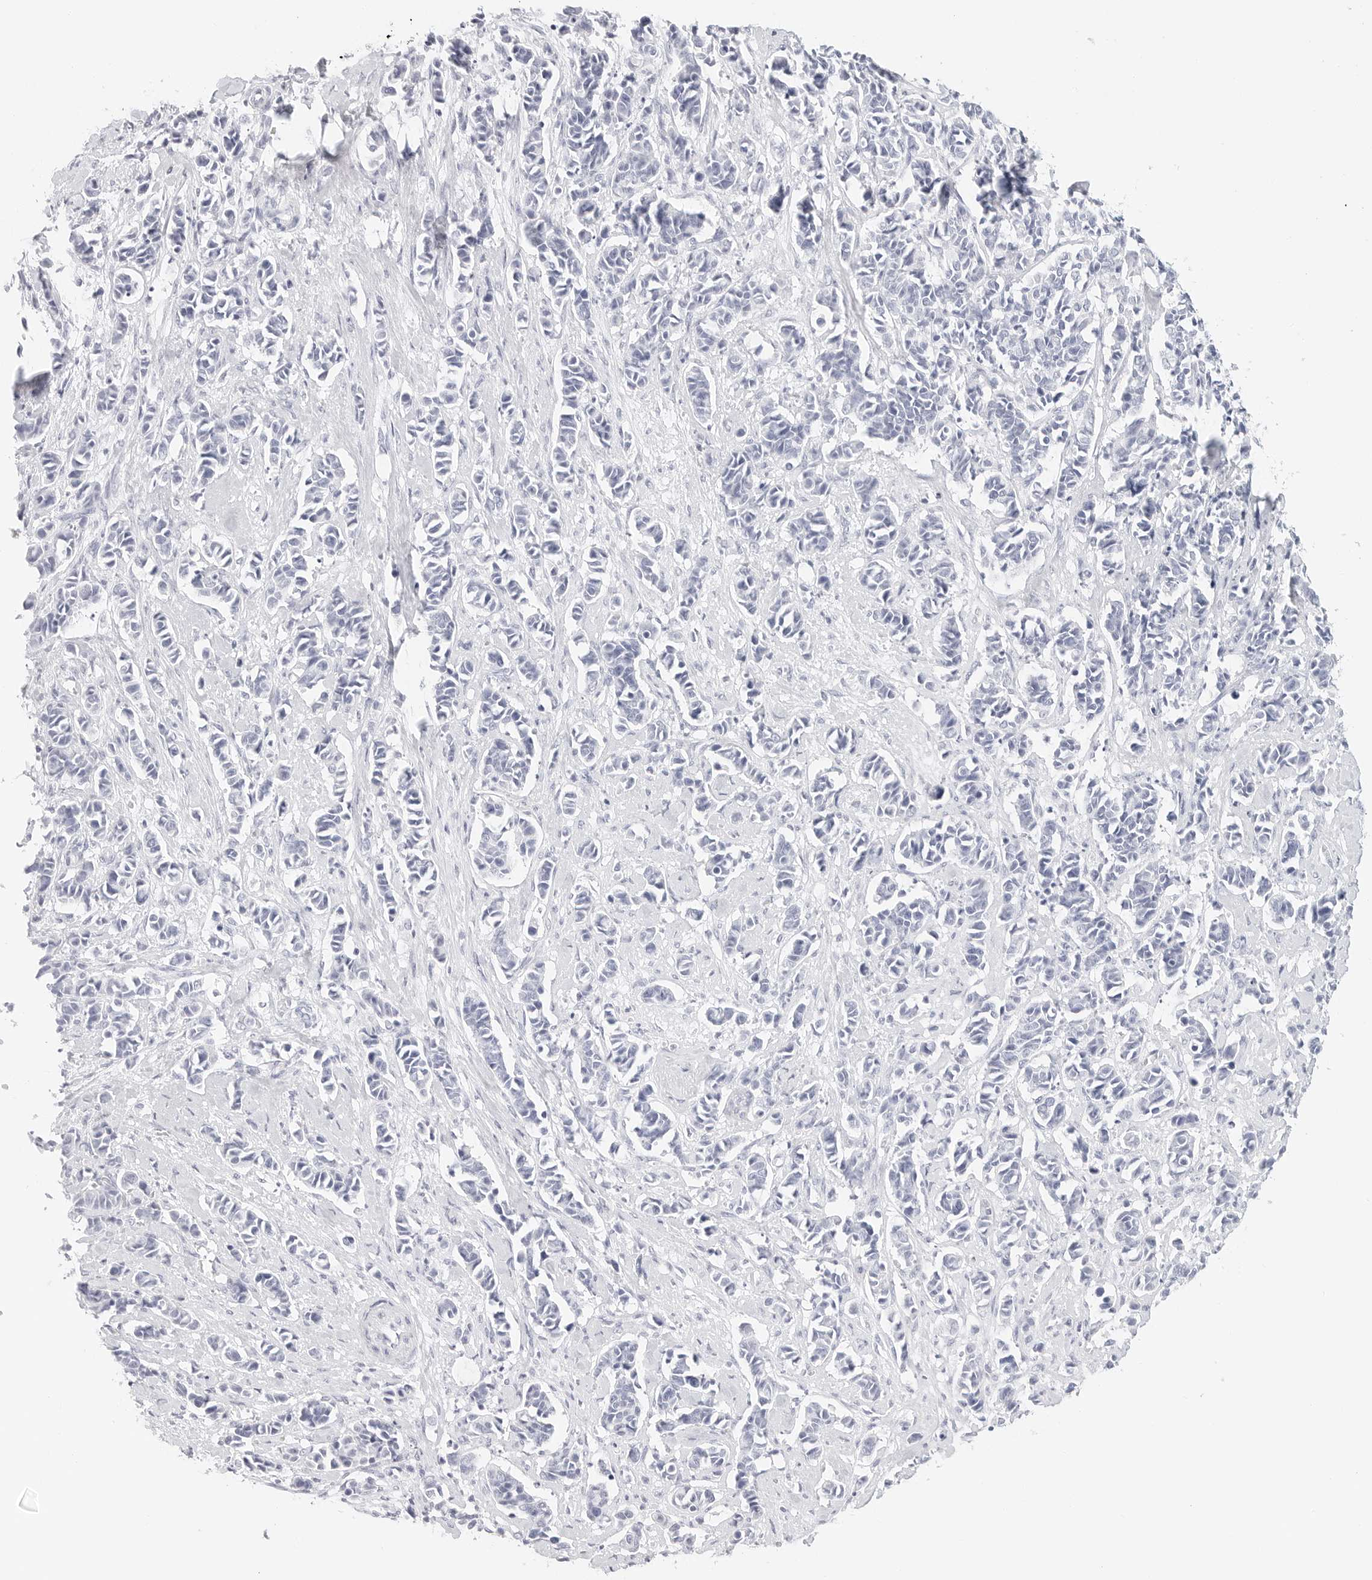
{"staining": {"intensity": "negative", "quantity": "none", "location": "none"}, "tissue": "cervical cancer", "cell_type": "Tumor cells", "image_type": "cancer", "snomed": [{"axis": "morphology", "description": "Normal tissue, NOS"}, {"axis": "morphology", "description": "Squamous cell carcinoma, NOS"}, {"axis": "topography", "description": "Cervix"}], "caption": "Immunohistochemistry (IHC) micrograph of human squamous cell carcinoma (cervical) stained for a protein (brown), which demonstrates no staining in tumor cells.", "gene": "TFF2", "patient": {"sex": "female", "age": 35}}